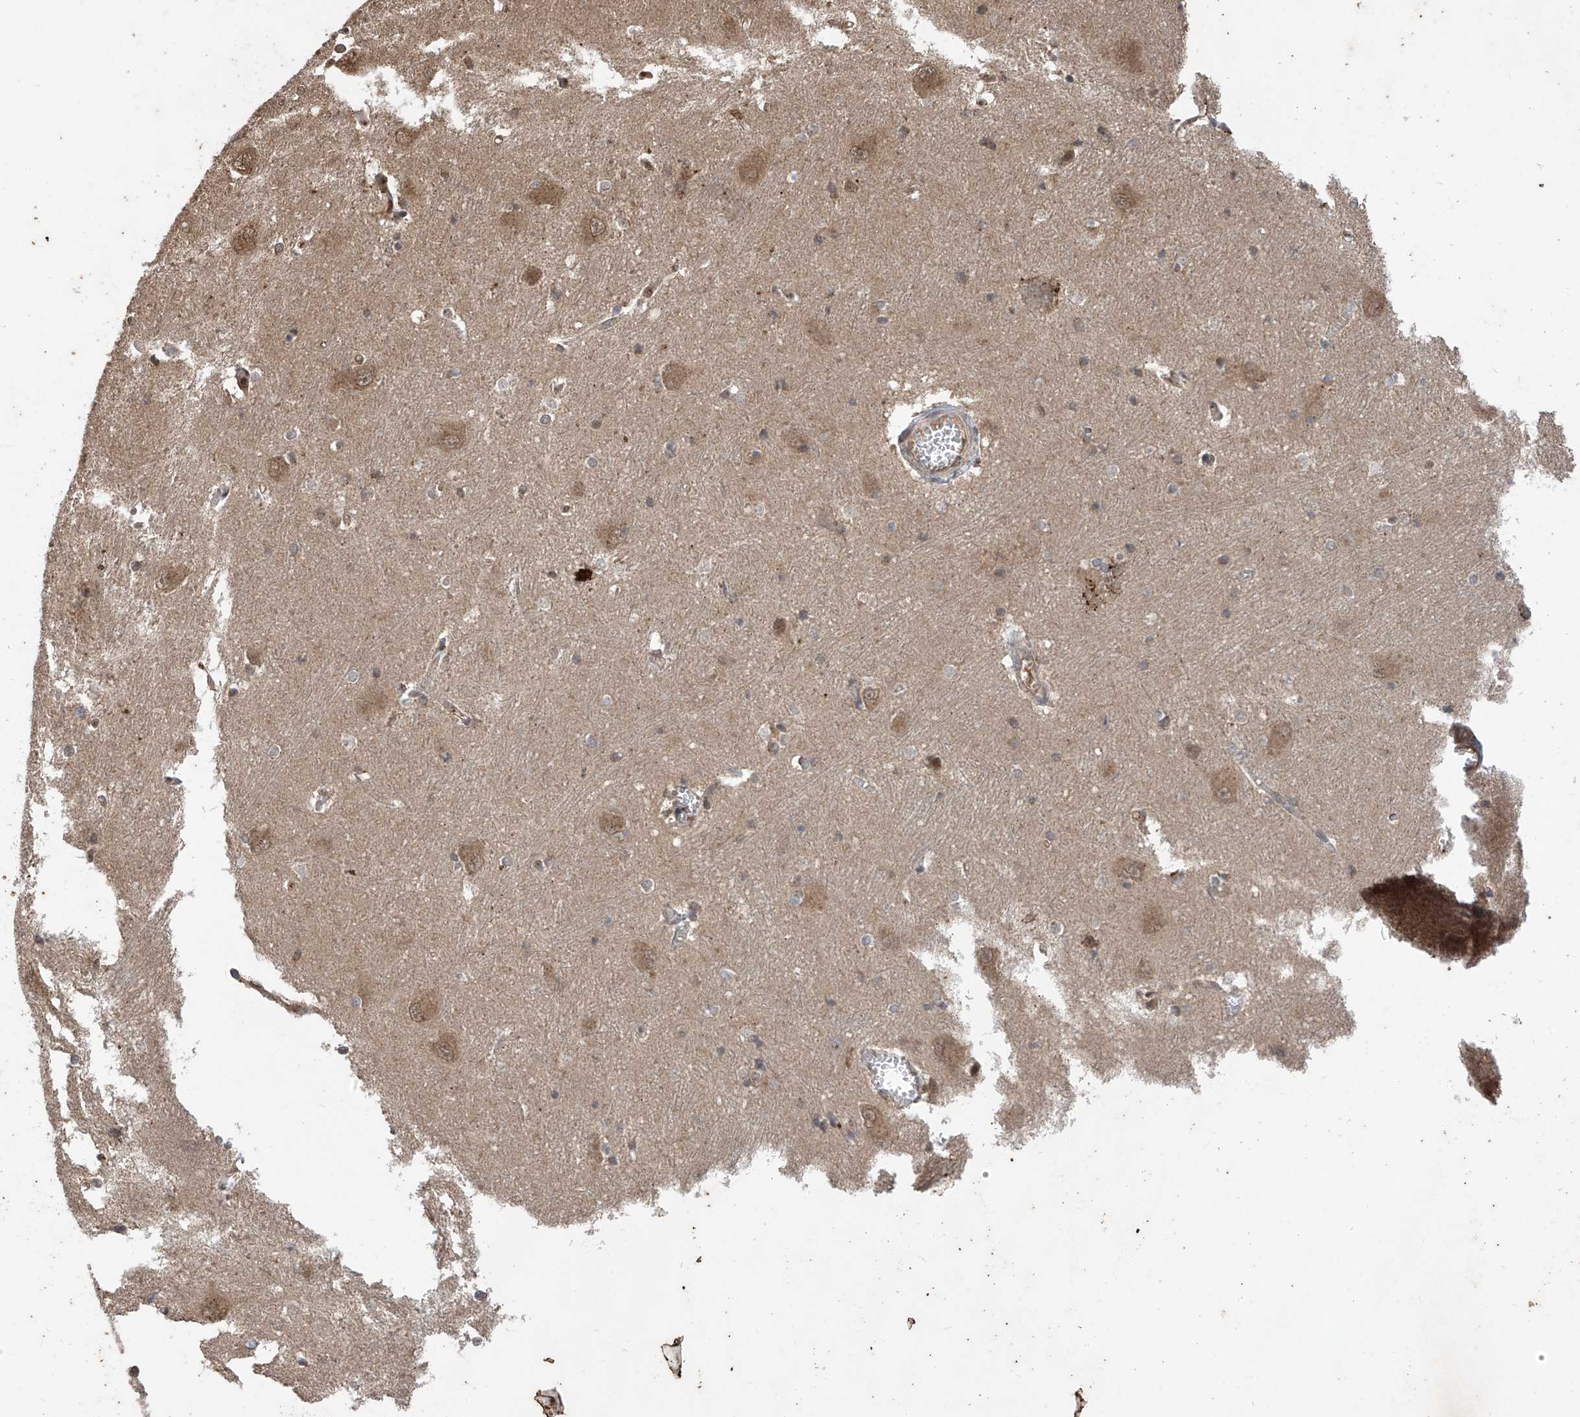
{"staining": {"intensity": "moderate", "quantity": "<25%", "location": "cytoplasmic/membranous,nuclear"}, "tissue": "caudate", "cell_type": "Glial cells", "image_type": "normal", "snomed": [{"axis": "morphology", "description": "Normal tissue, NOS"}, {"axis": "topography", "description": "Lateral ventricle wall"}], "caption": "Immunohistochemical staining of benign caudate demonstrates low levels of moderate cytoplasmic/membranous,nuclear staining in about <25% of glial cells.", "gene": "PNPT1", "patient": {"sex": "male", "age": 37}}